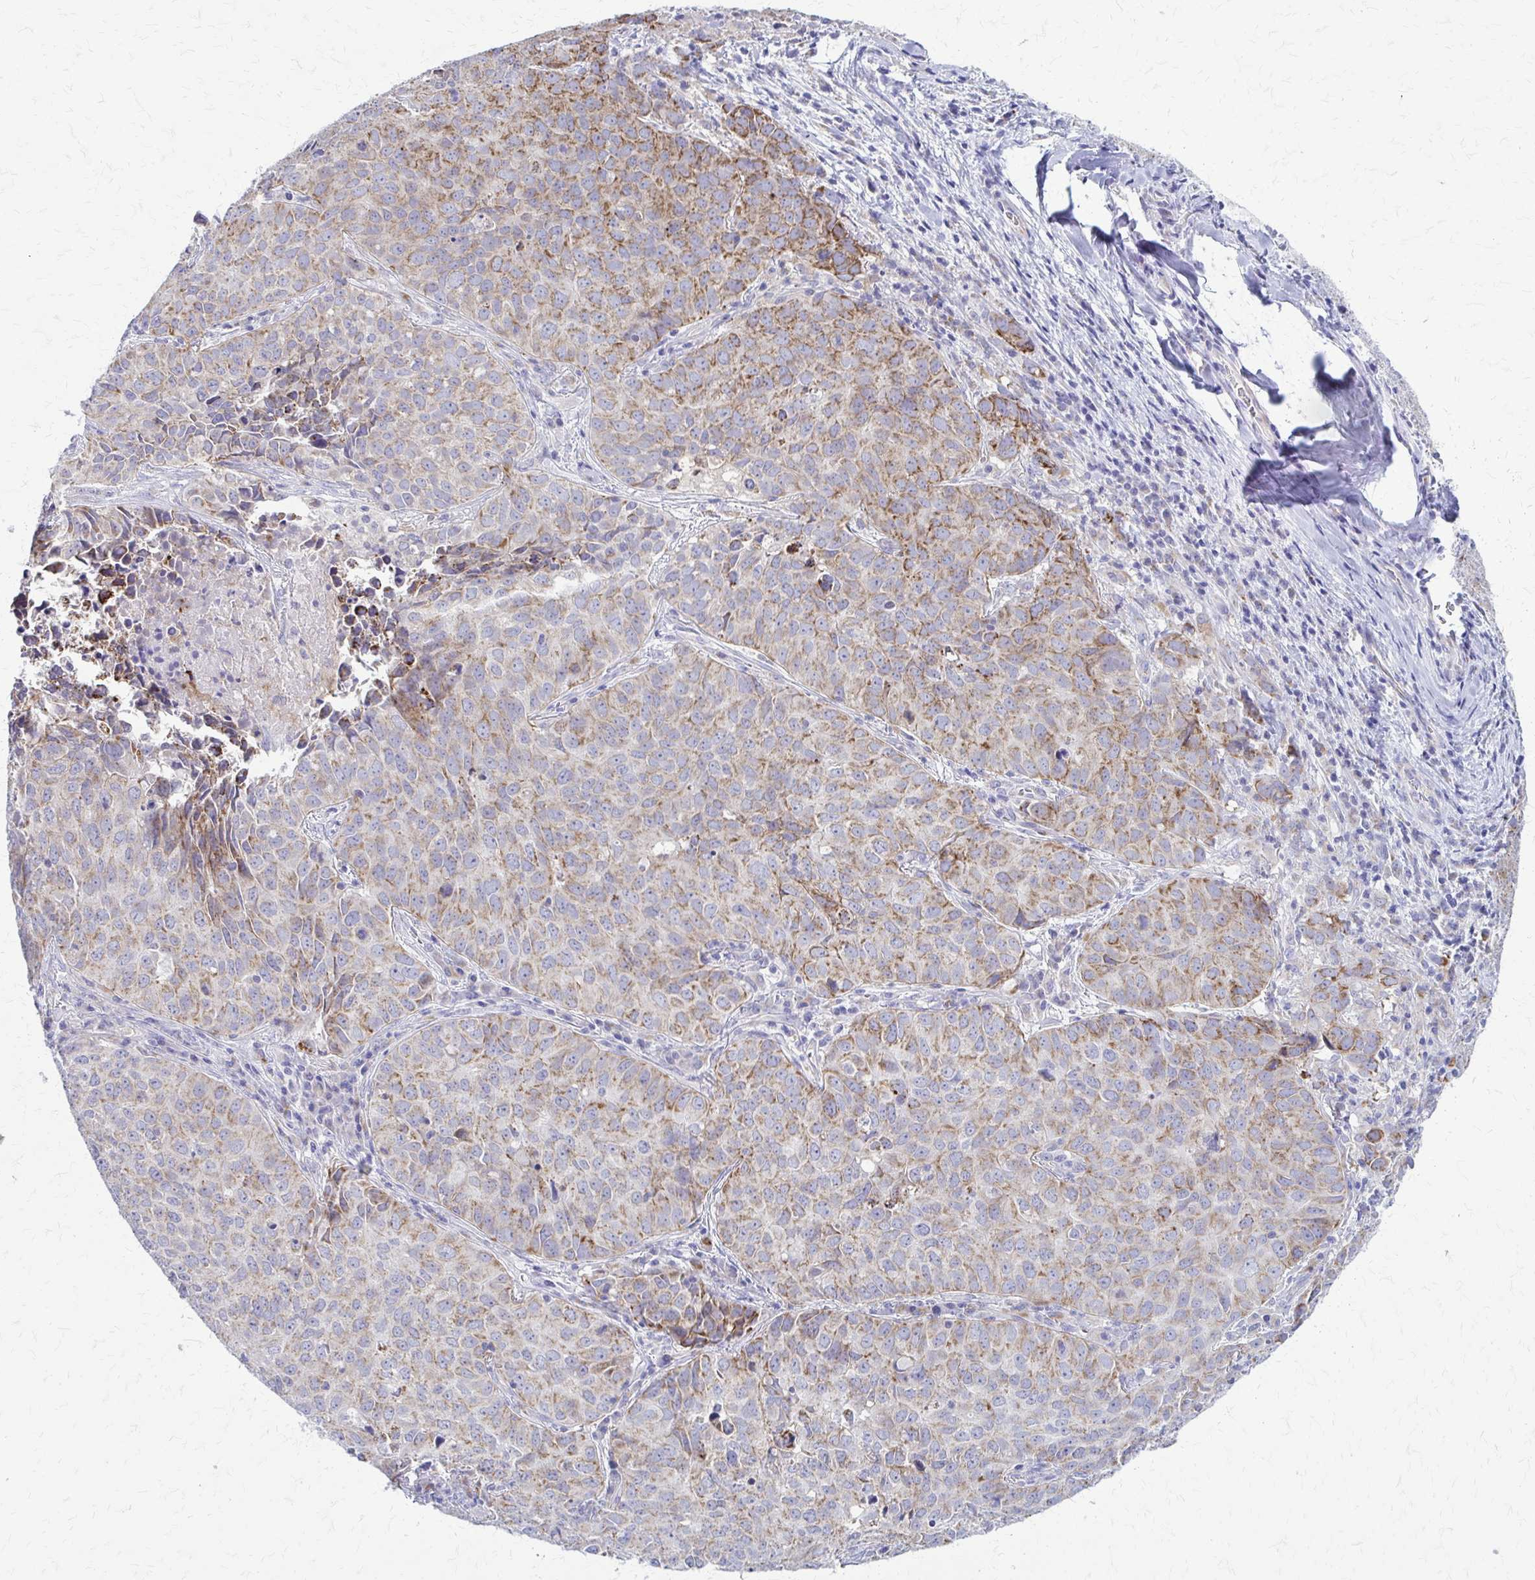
{"staining": {"intensity": "moderate", "quantity": "25%-75%", "location": "cytoplasmic/membranous"}, "tissue": "lung cancer", "cell_type": "Tumor cells", "image_type": "cancer", "snomed": [{"axis": "morphology", "description": "Adenocarcinoma, NOS"}, {"axis": "topography", "description": "Lung"}], "caption": "Immunohistochemistry (IHC) histopathology image of lung adenocarcinoma stained for a protein (brown), which demonstrates medium levels of moderate cytoplasmic/membranous expression in about 25%-75% of tumor cells.", "gene": "SAMD13", "patient": {"sex": "female", "age": 50}}